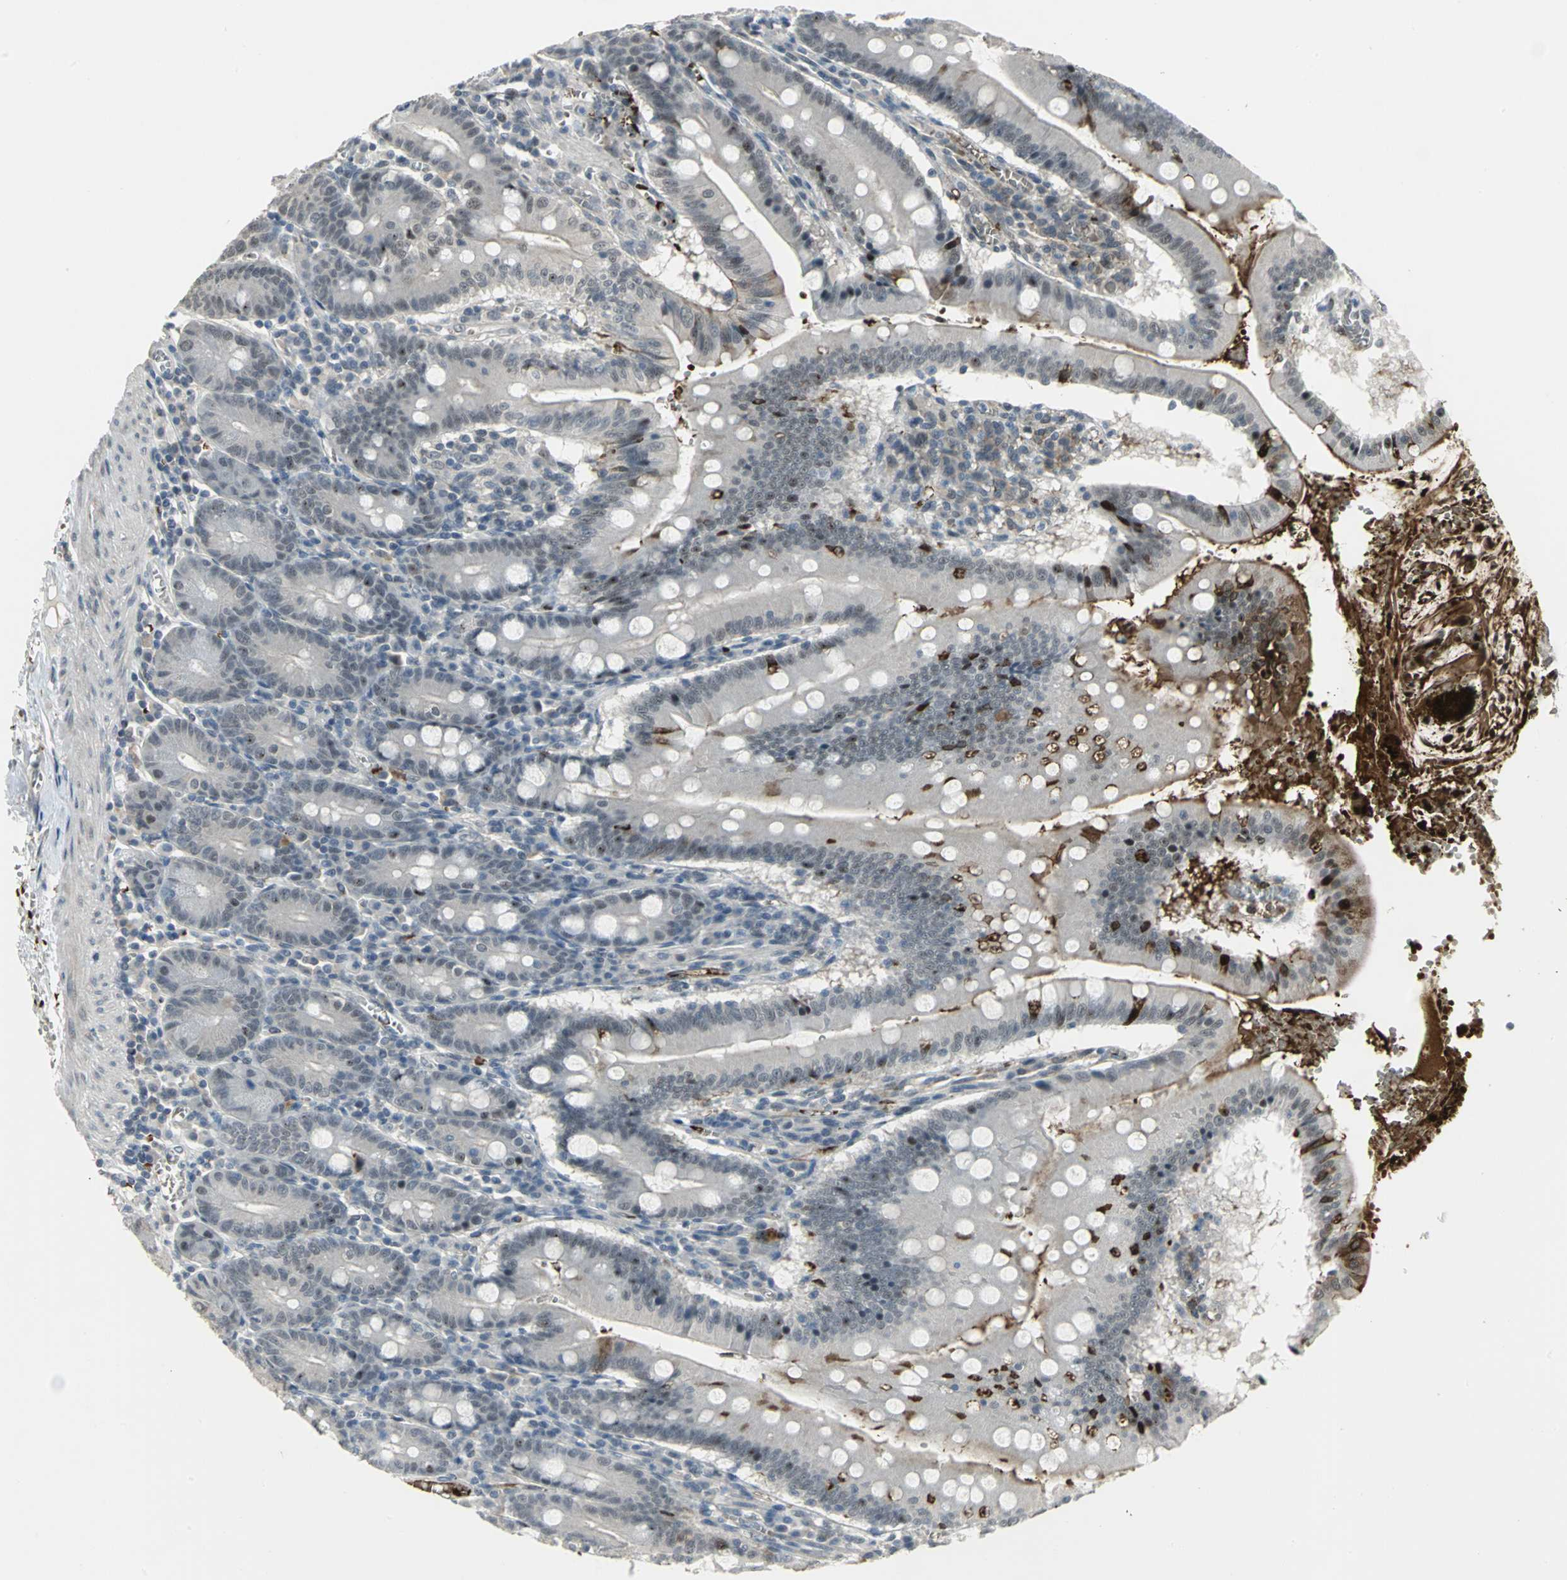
{"staining": {"intensity": "weak", "quantity": "25%-75%", "location": "nuclear"}, "tissue": "small intestine", "cell_type": "Glandular cells", "image_type": "normal", "snomed": [{"axis": "morphology", "description": "Normal tissue, NOS"}, {"axis": "topography", "description": "Small intestine"}], "caption": "Immunohistochemical staining of normal human small intestine reveals low levels of weak nuclear positivity in about 25%-75% of glandular cells.", "gene": "GLI3", "patient": {"sex": "male", "age": 71}}